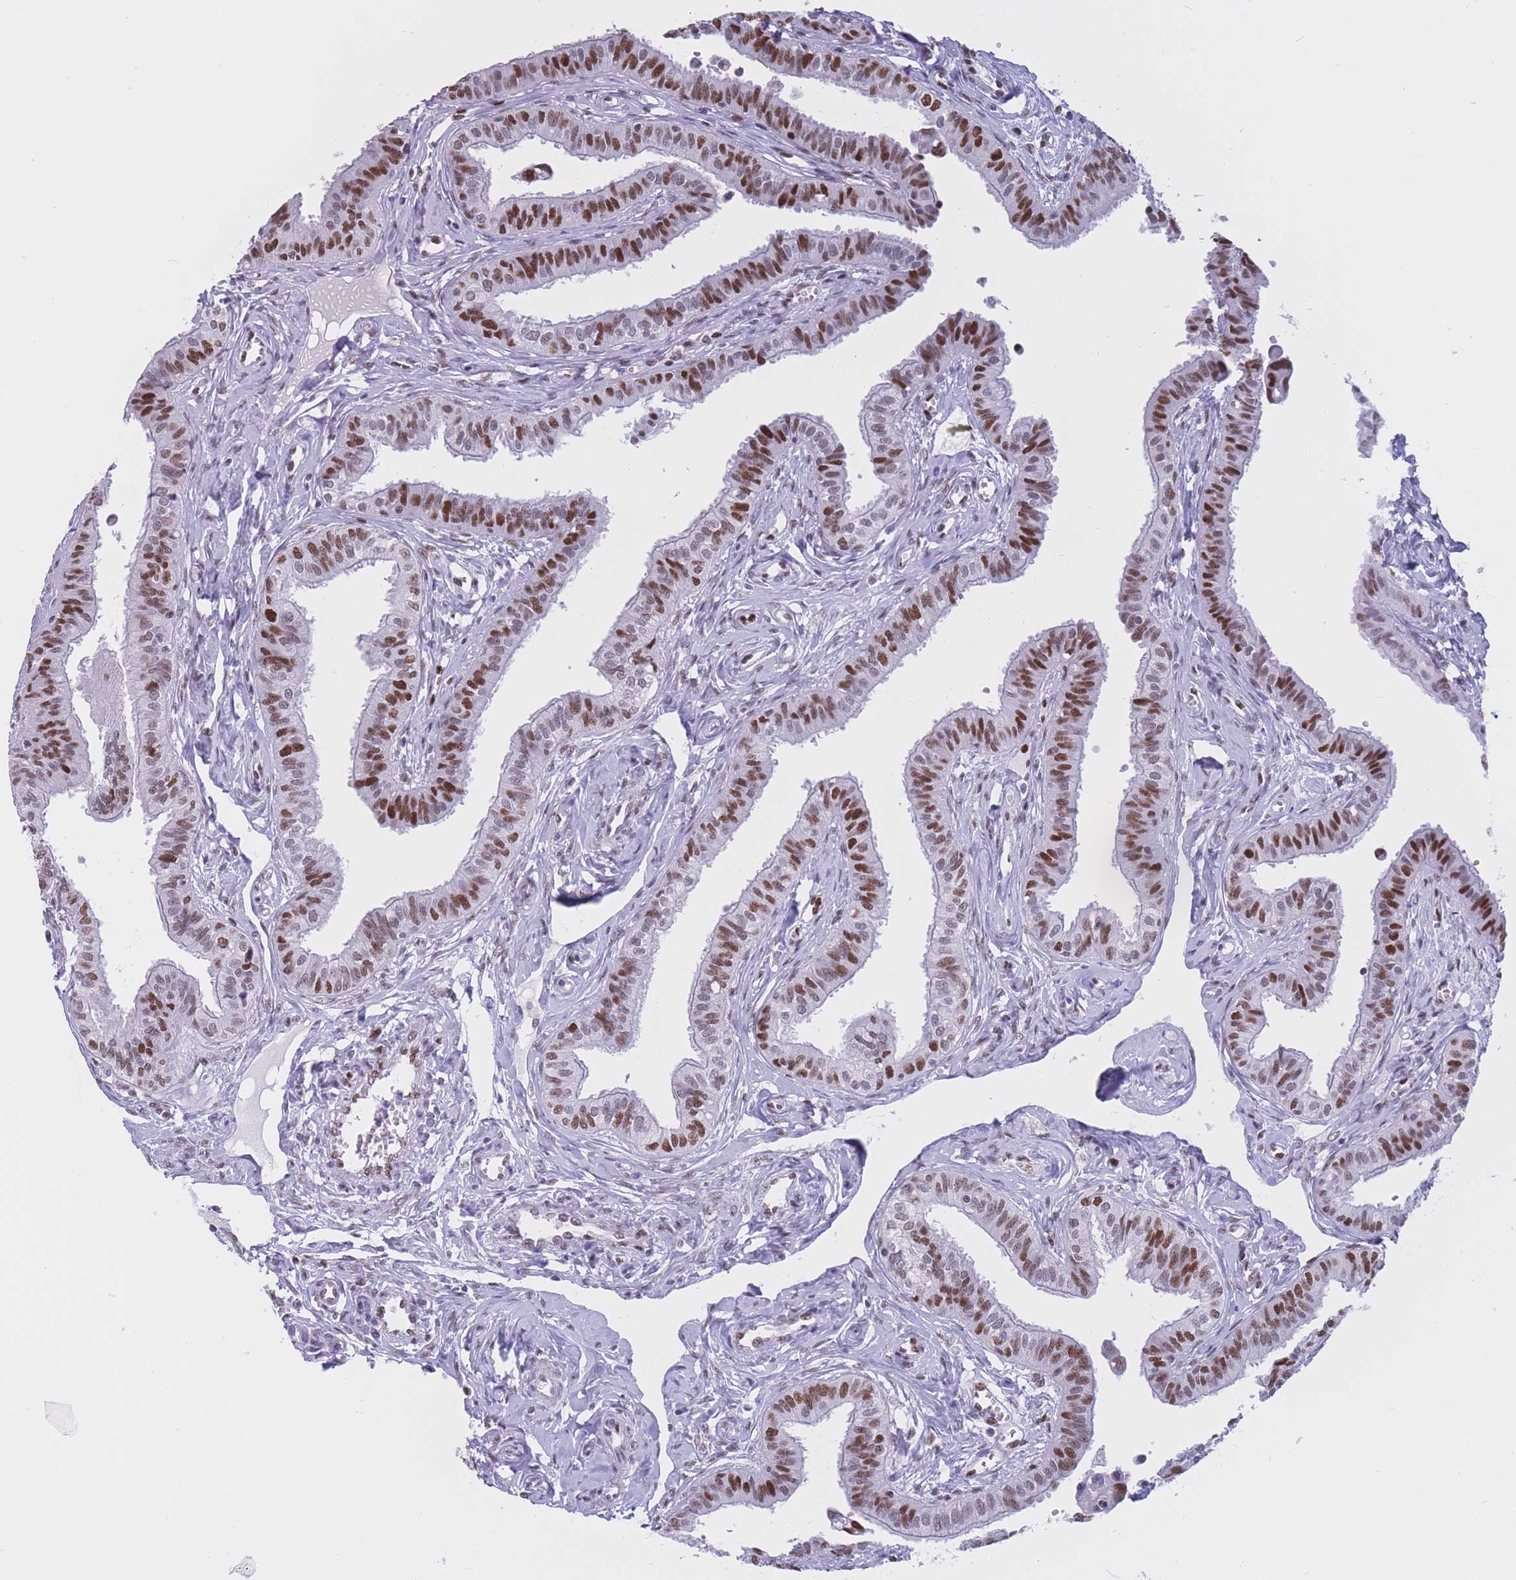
{"staining": {"intensity": "strong", "quantity": "25%-75%", "location": "nuclear"}, "tissue": "fallopian tube", "cell_type": "Glandular cells", "image_type": "normal", "snomed": [{"axis": "morphology", "description": "Normal tissue, NOS"}, {"axis": "morphology", "description": "Carcinoma, NOS"}, {"axis": "topography", "description": "Fallopian tube"}, {"axis": "topography", "description": "Ovary"}], "caption": "Immunohistochemistry (DAB) staining of benign human fallopian tube shows strong nuclear protein positivity in about 25%-75% of glandular cells. Ihc stains the protein of interest in brown and the nuclei are stained blue.", "gene": "NASP", "patient": {"sex": "female", "age": 59}}